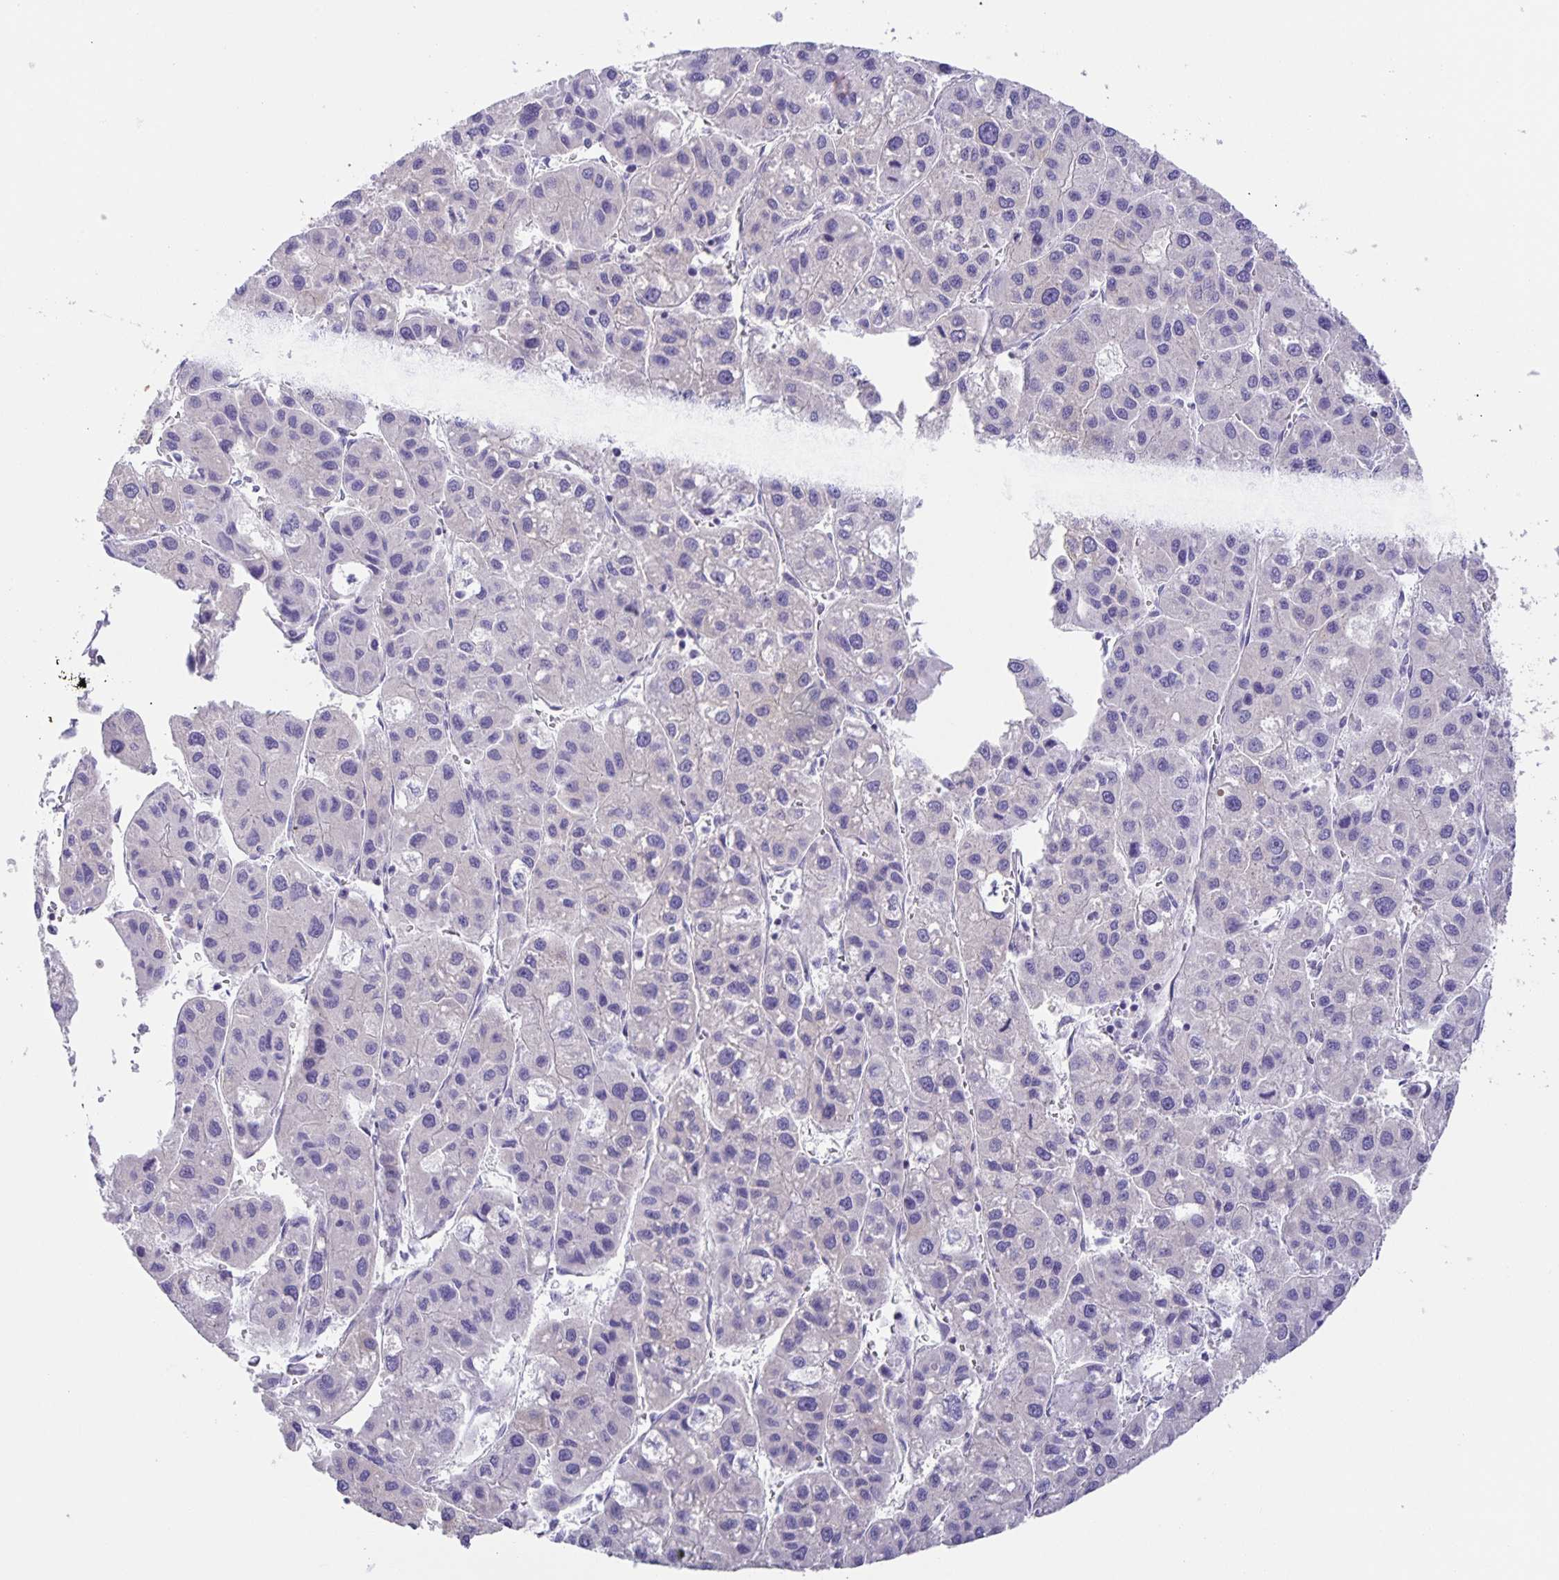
{"staining": {"intensity": "negative", "quantity": "none", "location": "none"}, "tissue": "liver cancer", "cell_type": "Tumor cells", "image_type": "cancer", "snomed": [{"axis": "morphology", "description": "Carcinoma, Hepatocellular, NOS"}, {"axis": "topography", "description": "Liver"}], "caption": "IHC of human hepatocellular carcinoma (liver) reveals no expression in tumor cells.", "gene": "PRR36", "patient": {"sex": "male", "age": 73}}